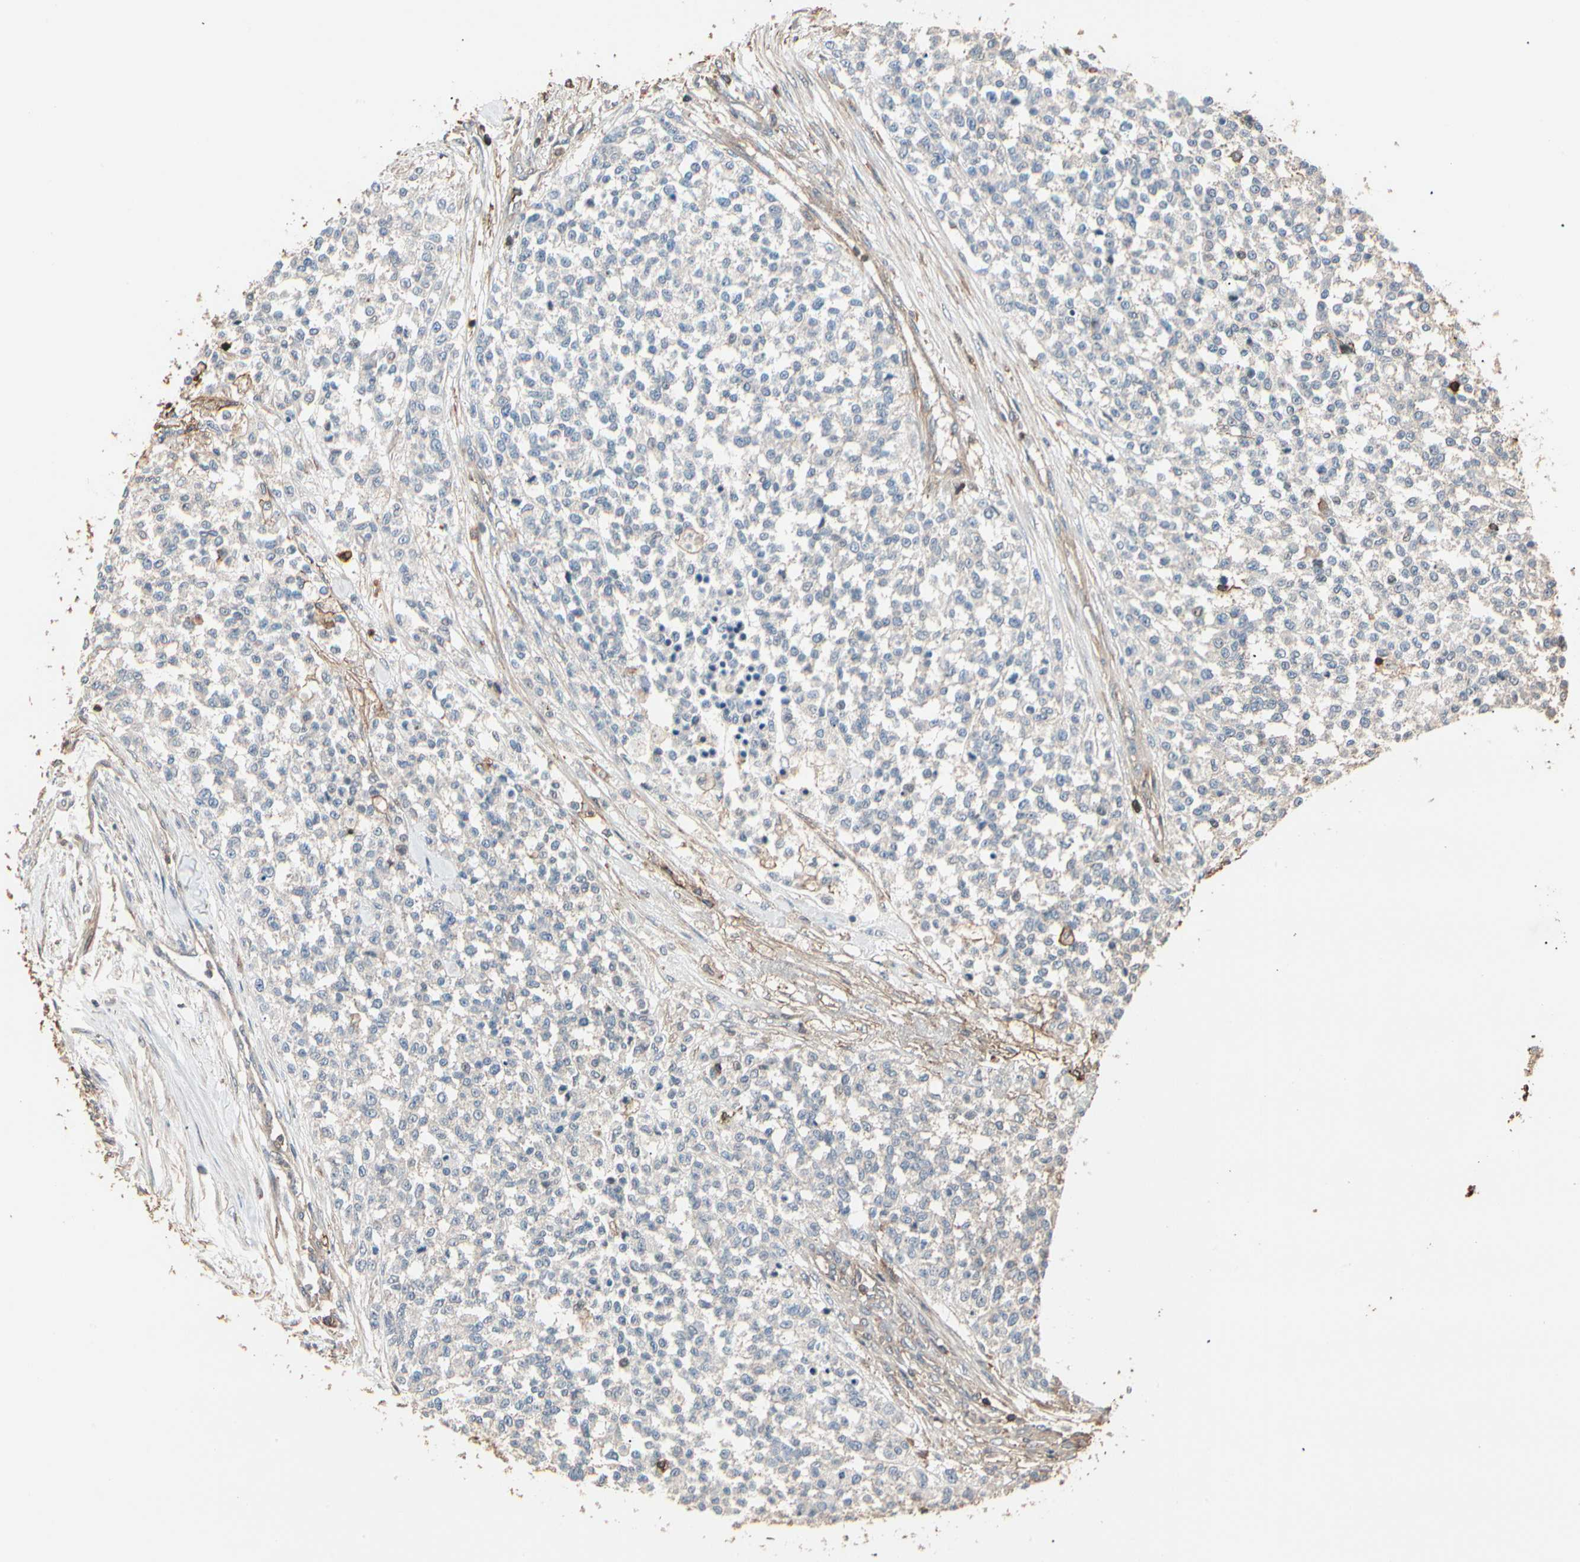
{"staining": {"intensity": "weak", "quantity": "<25%", "location": "cytoplasmic/membranous"}, "tissue": "testis cancer", "cell_type": "Tumor cells", "image_type": "cancer", "snomed": [{"axis": "morphology", "description": "Seminoma, NOS"}, {"axis": "topography", "description": "Testis"}], "caption": "DAB immunohistochemical staining of testis seminoma displays no significant expression in tumor cells.", "gene": "MAPK13", "patient": {"sex": "male", "age": 59}}